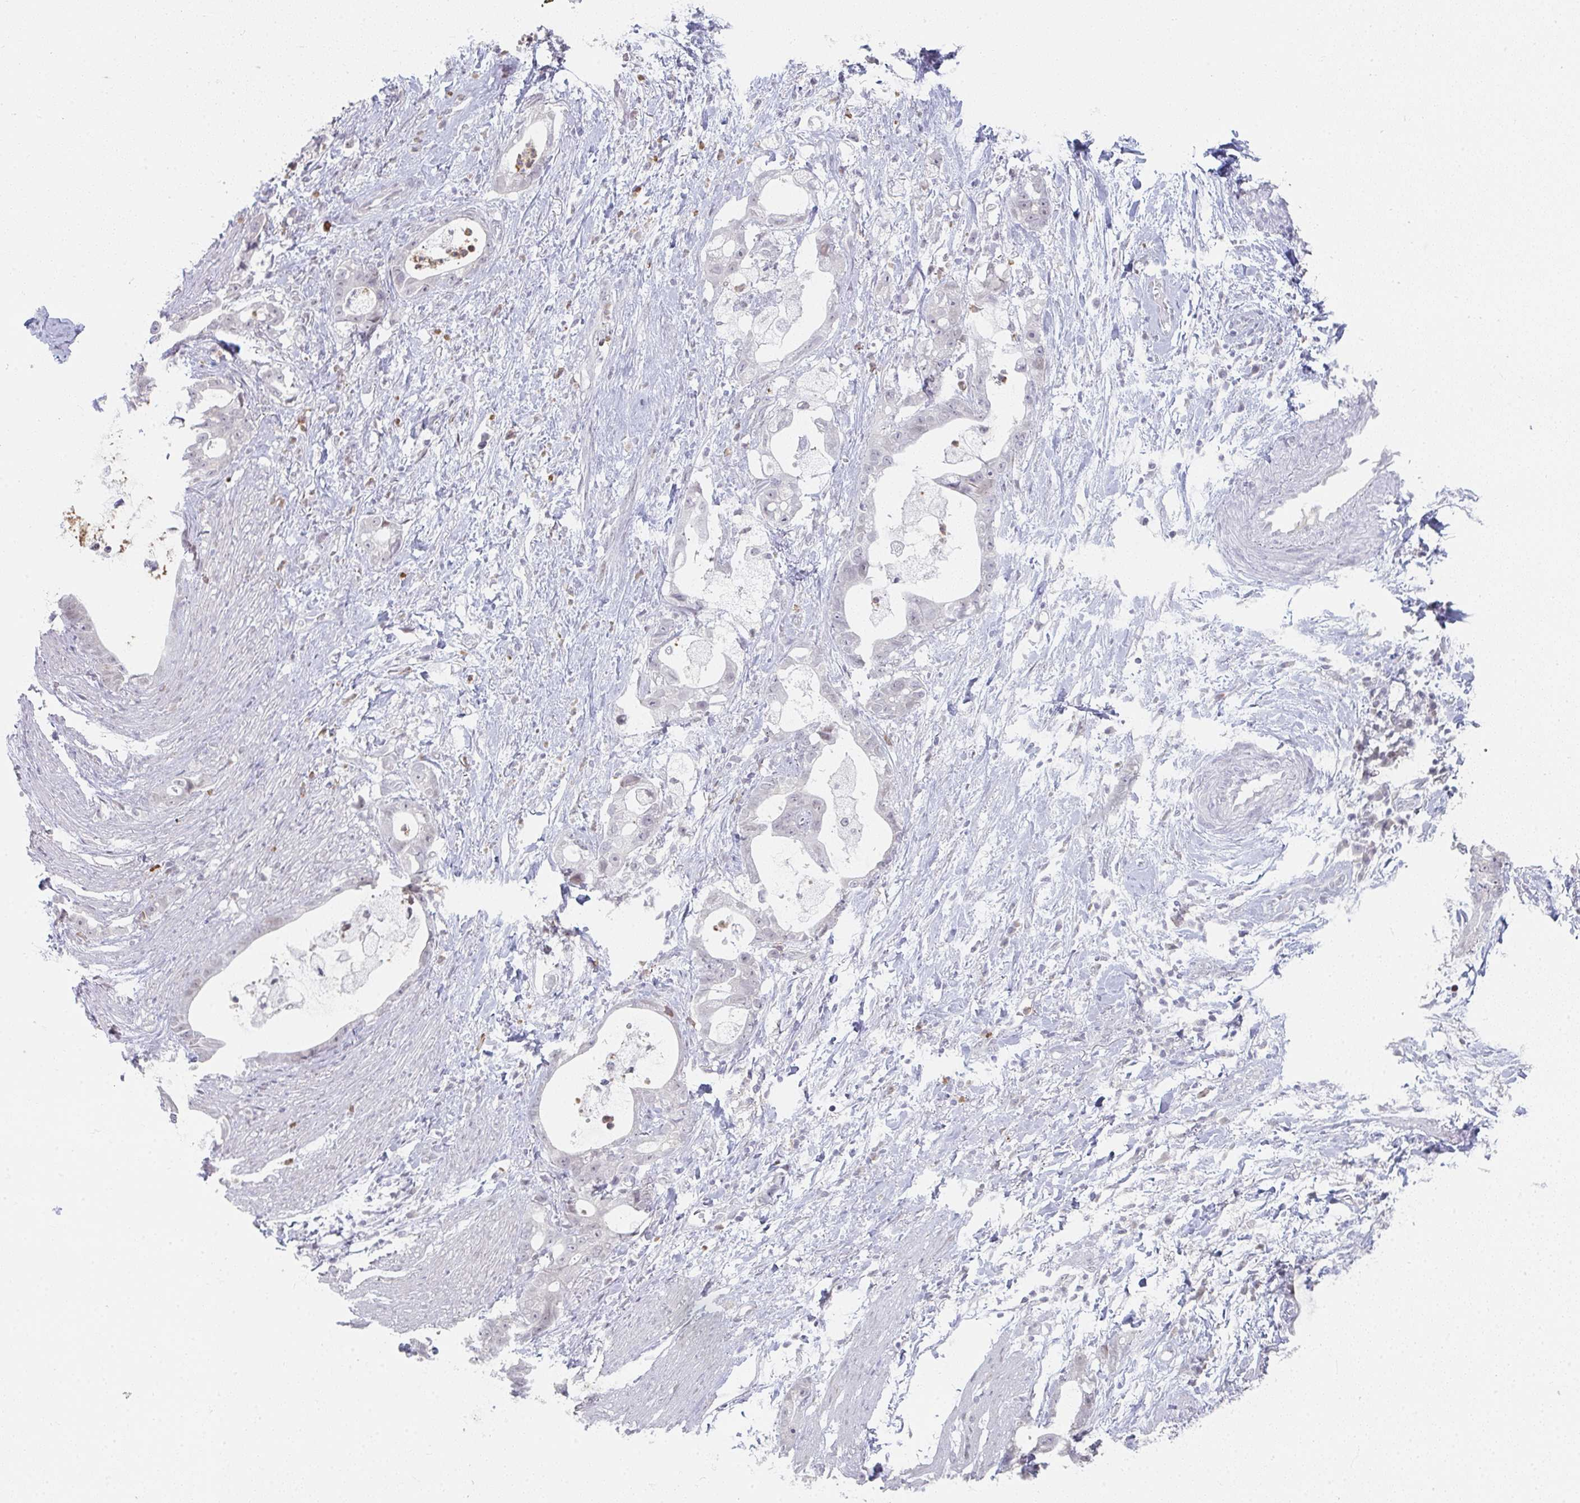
{"staining": {"intensity": "negative", "quantity": "none", "location": "none"}, "tissue": "stomach cancer", "cell_type": "Tumor cells", "image_type": "cancer", "snomed": [{"axis": "morphology", "description": "Adenocarcinoma, NOS"}, {"axis": "topography", "description": "Stomach"}], "caption": "IHC histopathology image of neoplastic tissue: adenocarcinoma (stomach) stained with DAB (3,3'-diaminobenzidine) demonstrates no significant protein expression in tumor cells.", "gene": "LIN54", "patient": {"sex": "male", "age": 55}}